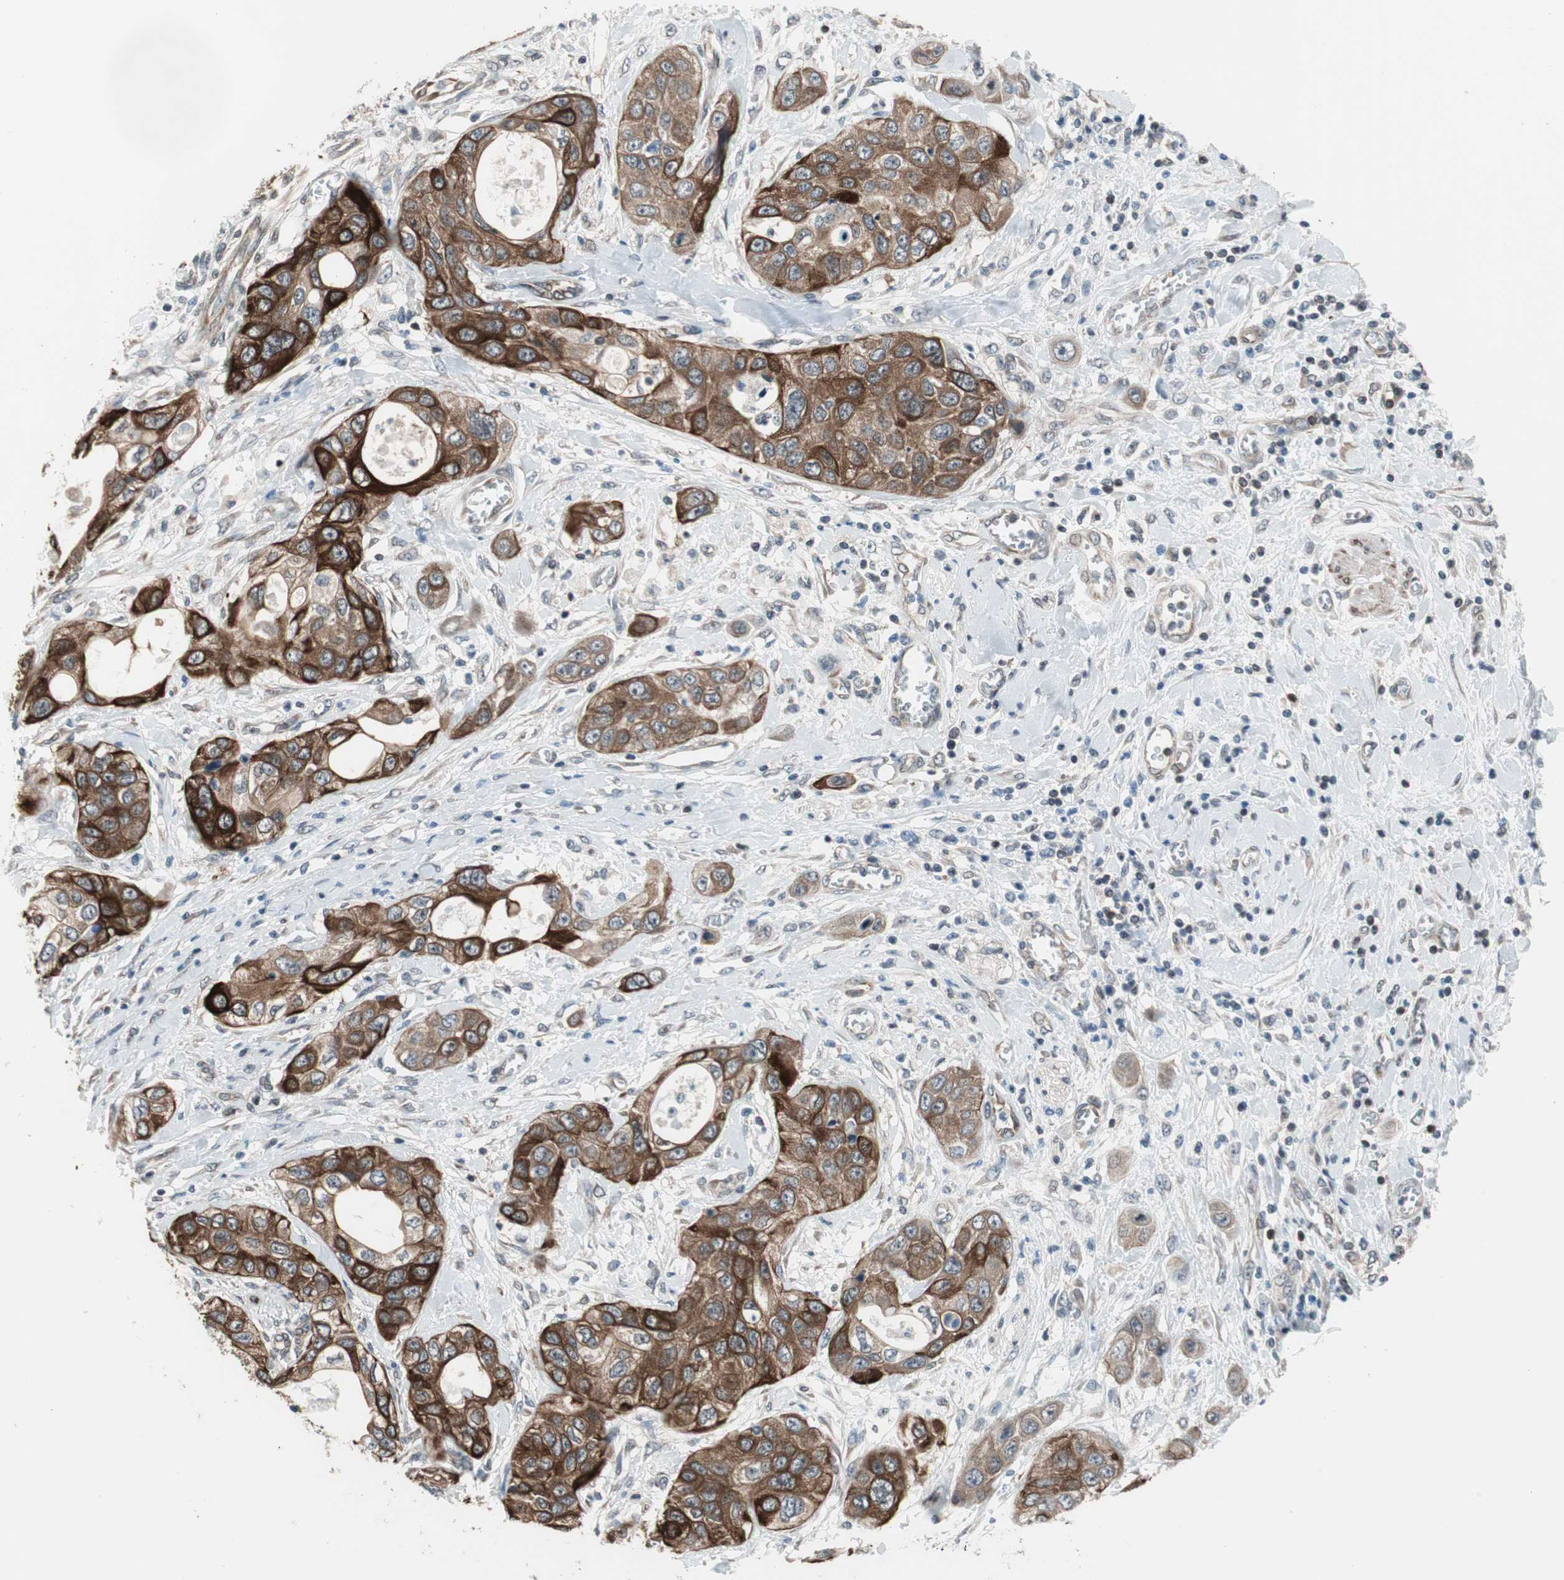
{"staining": {"intensity": "strong", "quantity": ">75%", "location": "cytoplasmic/membranous"}, "tissue": "pancreatic cancer", "cell_type": "Tumor cells", "image_type": "cancer", "snomed": [{"axis": "morphology", "description": "Adenocarcinoma, NOS"}, {"axis": "topography", "description": "Pancreas"}], "caption": "Immunohistochemical staining of pancreatic cancer (adenocarcinoma) displays strong cytoplasmic/membranous protein expression in approximately >75% of tumor cells.", "gene": "ZNF512B", "patient": {"sex": "female", "age": 70}}